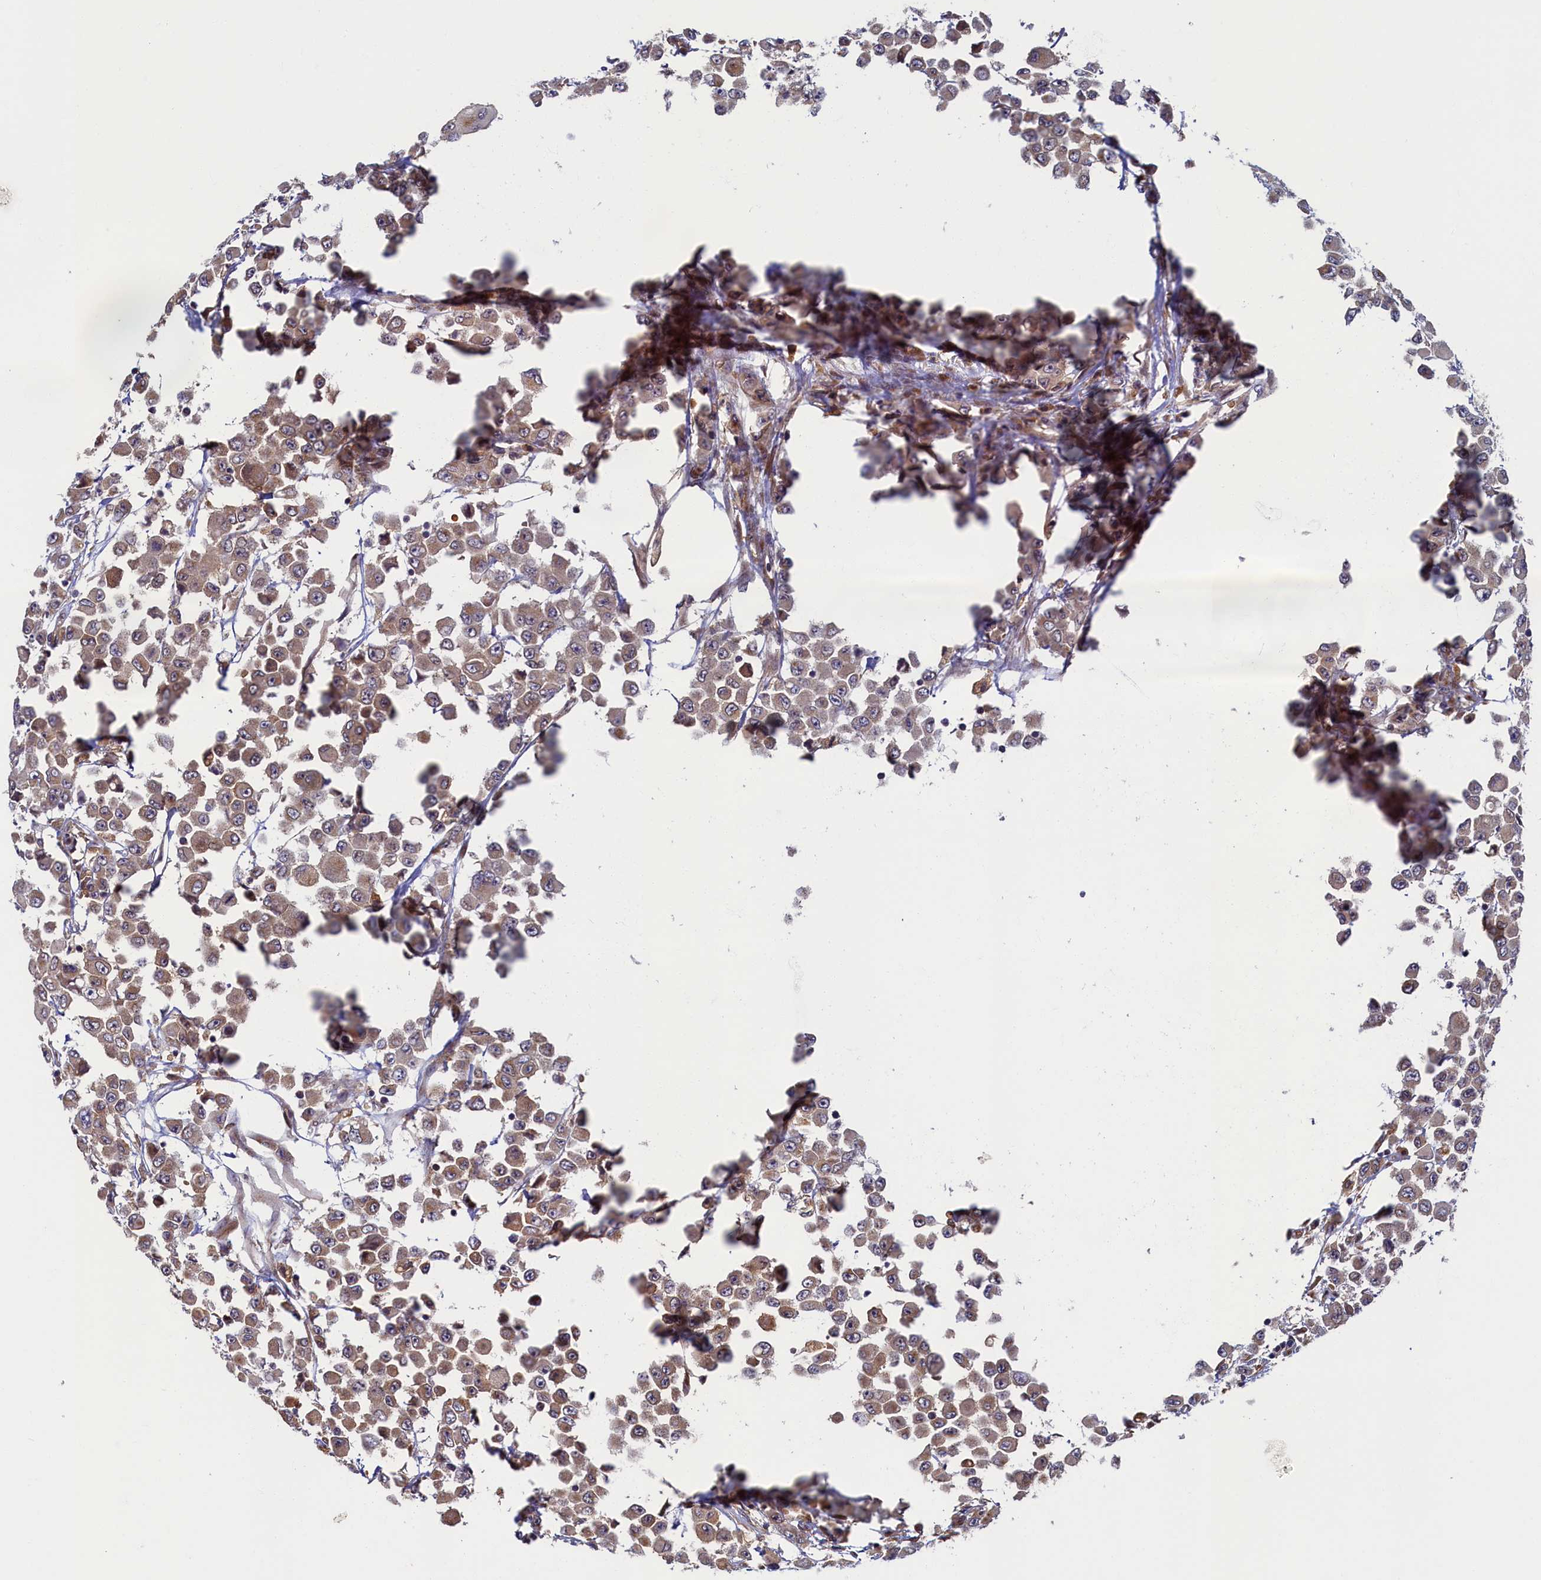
{"staining": {"intensity": "weak", "quantity": ">75%", "location": "cytoplasmic/membranous"}, "tissue": "colorectal cancer", "cell_type": "Tumor cells", "image_type": "cancer", "snomed": [{"axis": "morphology", "description": "Adenocarcinoma, NOS"}, {"axis": "topography", "description": "Colon"}], "caption": "Colorectal cancer (adenocarcinoma) stained with a brown dye demonstrates weak cytoplasmic/membranous positive expression in about >75% of tumor cells.", "gene": "STX12", "patient": {"sex": "male", "age": 51}}